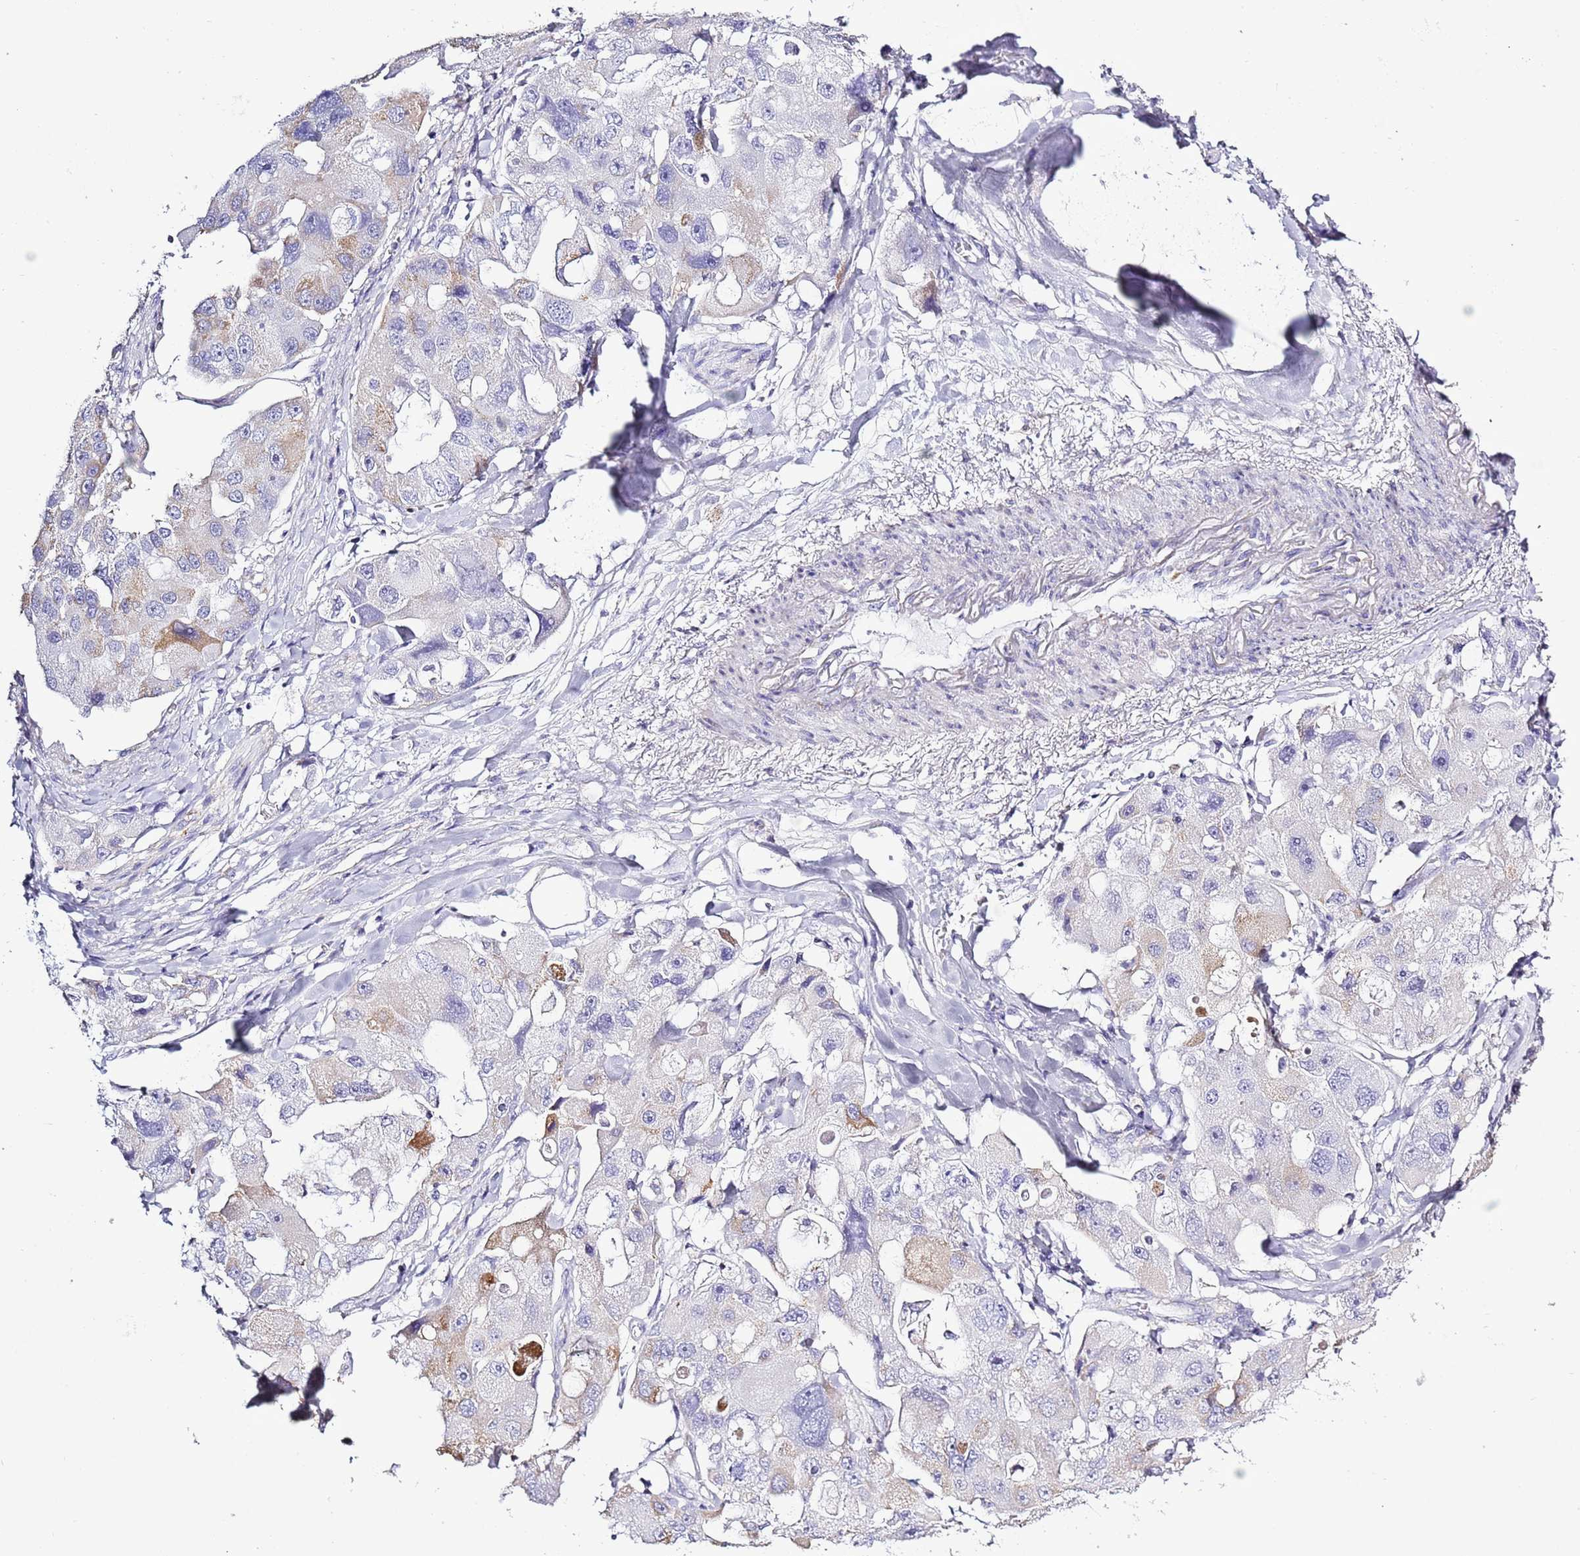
{"staining": {"intensity": "negative", "quantity": "none", "location": "none"}, "tissue": "lung cancer", "cell_type": "Tumor cells", "image_type": "cancer", "snomed": [{"axis": "morphology", "description": "Adenocarcinoma, NOS"}, {"axis": "topography", "description": "Lung"}], "caption": "DAB (3,3'-diaminobenzidine) immunohistochemical staining of human lung cancer exhibits no significant staining in tumor cells. (DAB IHC with hematoxylin counter stain).", "gene": "SLC23A1", "patient": {"sex": "female", "age": 54}}